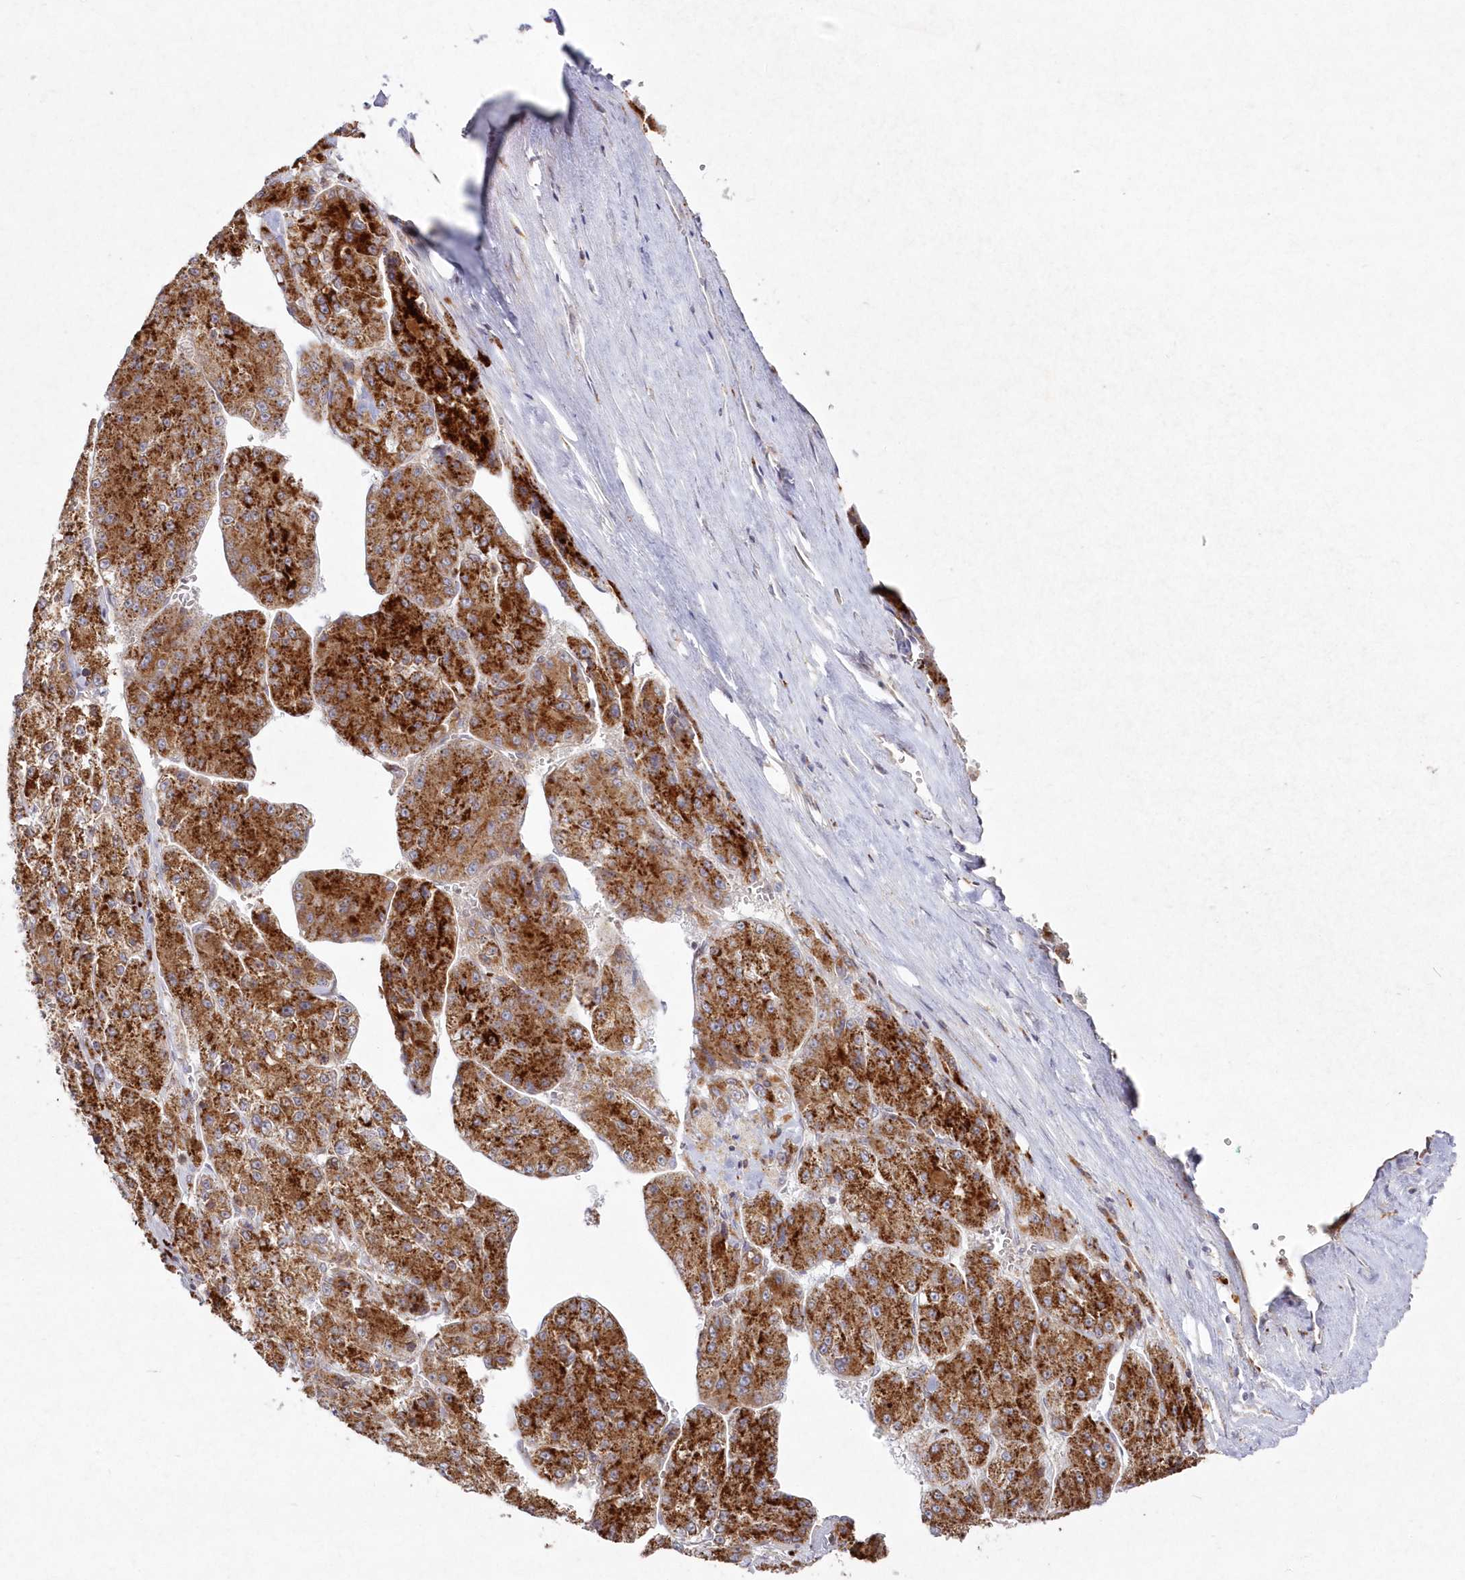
{"staining": {"intensity": "strong", "quantity": ">75%", "location": "cytoplasmic/membranous"}, "tissue": "liver cancer", "cell_type": "Tumor cells", "image_type": "cancer", "snomed": [{"axis": "morphology", "description": "Carcinoma, Hepatocellular, NOS"}, {"axis": "topography", "description": "Liver"}], "caption": "Protein analysis of liver cancer (hepatocellular carcinoma) tissue reveals strong cytoplasmic/membranous expression in approximately >75% of tumor cells. Nuclei are stained in blue.", "gene": "ARSB", "patient": {"sex": "female", "age": 73}}